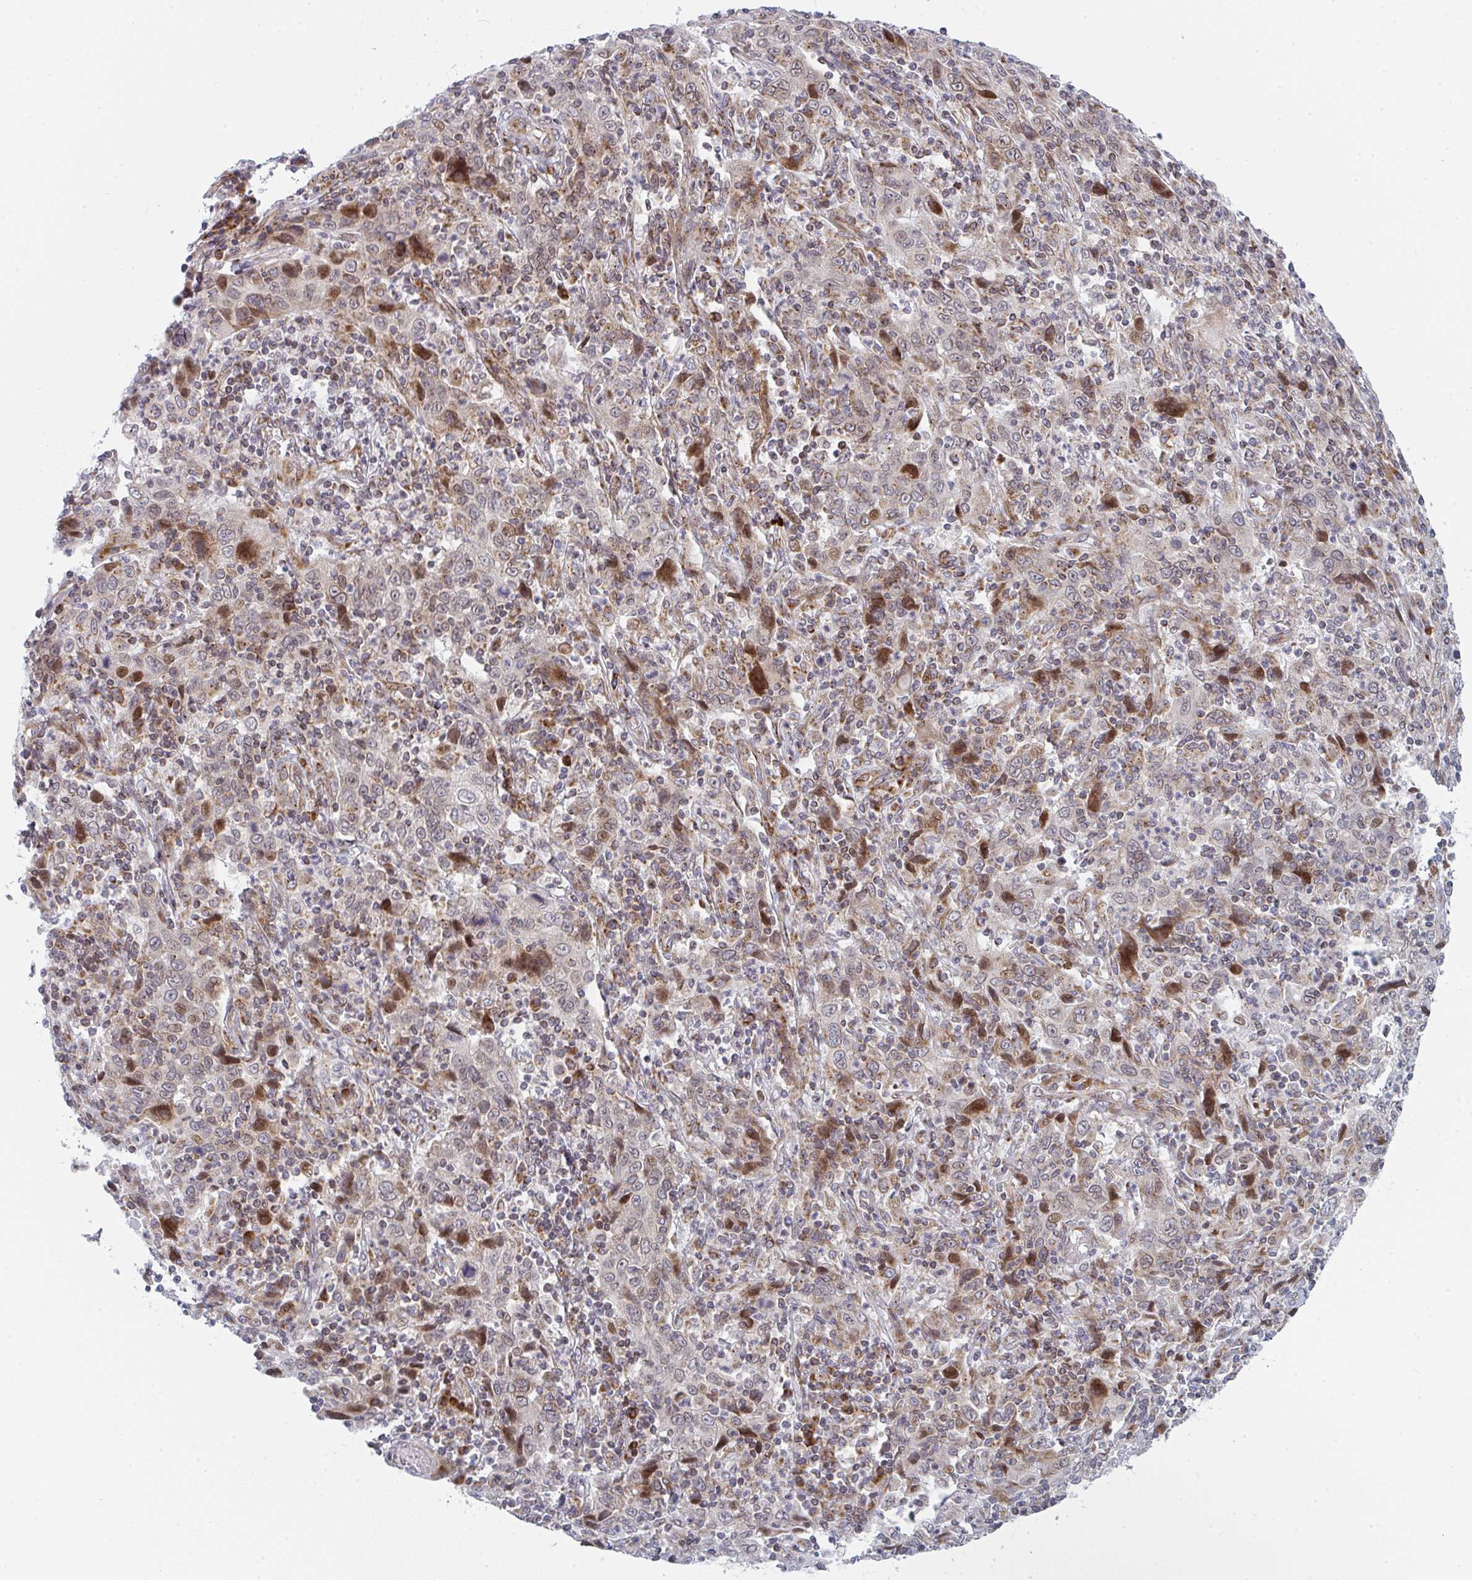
{"staining": {"intensity": "moderate", "quantity": "<25%", "location": "nuclear"}, "tissue": "cervical cancer", "cell_type": "Tumor cells", "image_type": "cancer", "snomed": [{"axis": "morphology", "description": "Squamous cell carcinoma, NOS"}, {"axis": "topography", "description": "Cervix"}], "caption": "Protein positivity by IHC reveals moderate nuclear staining in approximately <25% of tumor cells in cervical cancer (squamous cell carcinoma).", "gene": "PRKCH", "patient": {"sex": "female", "age": 46}}